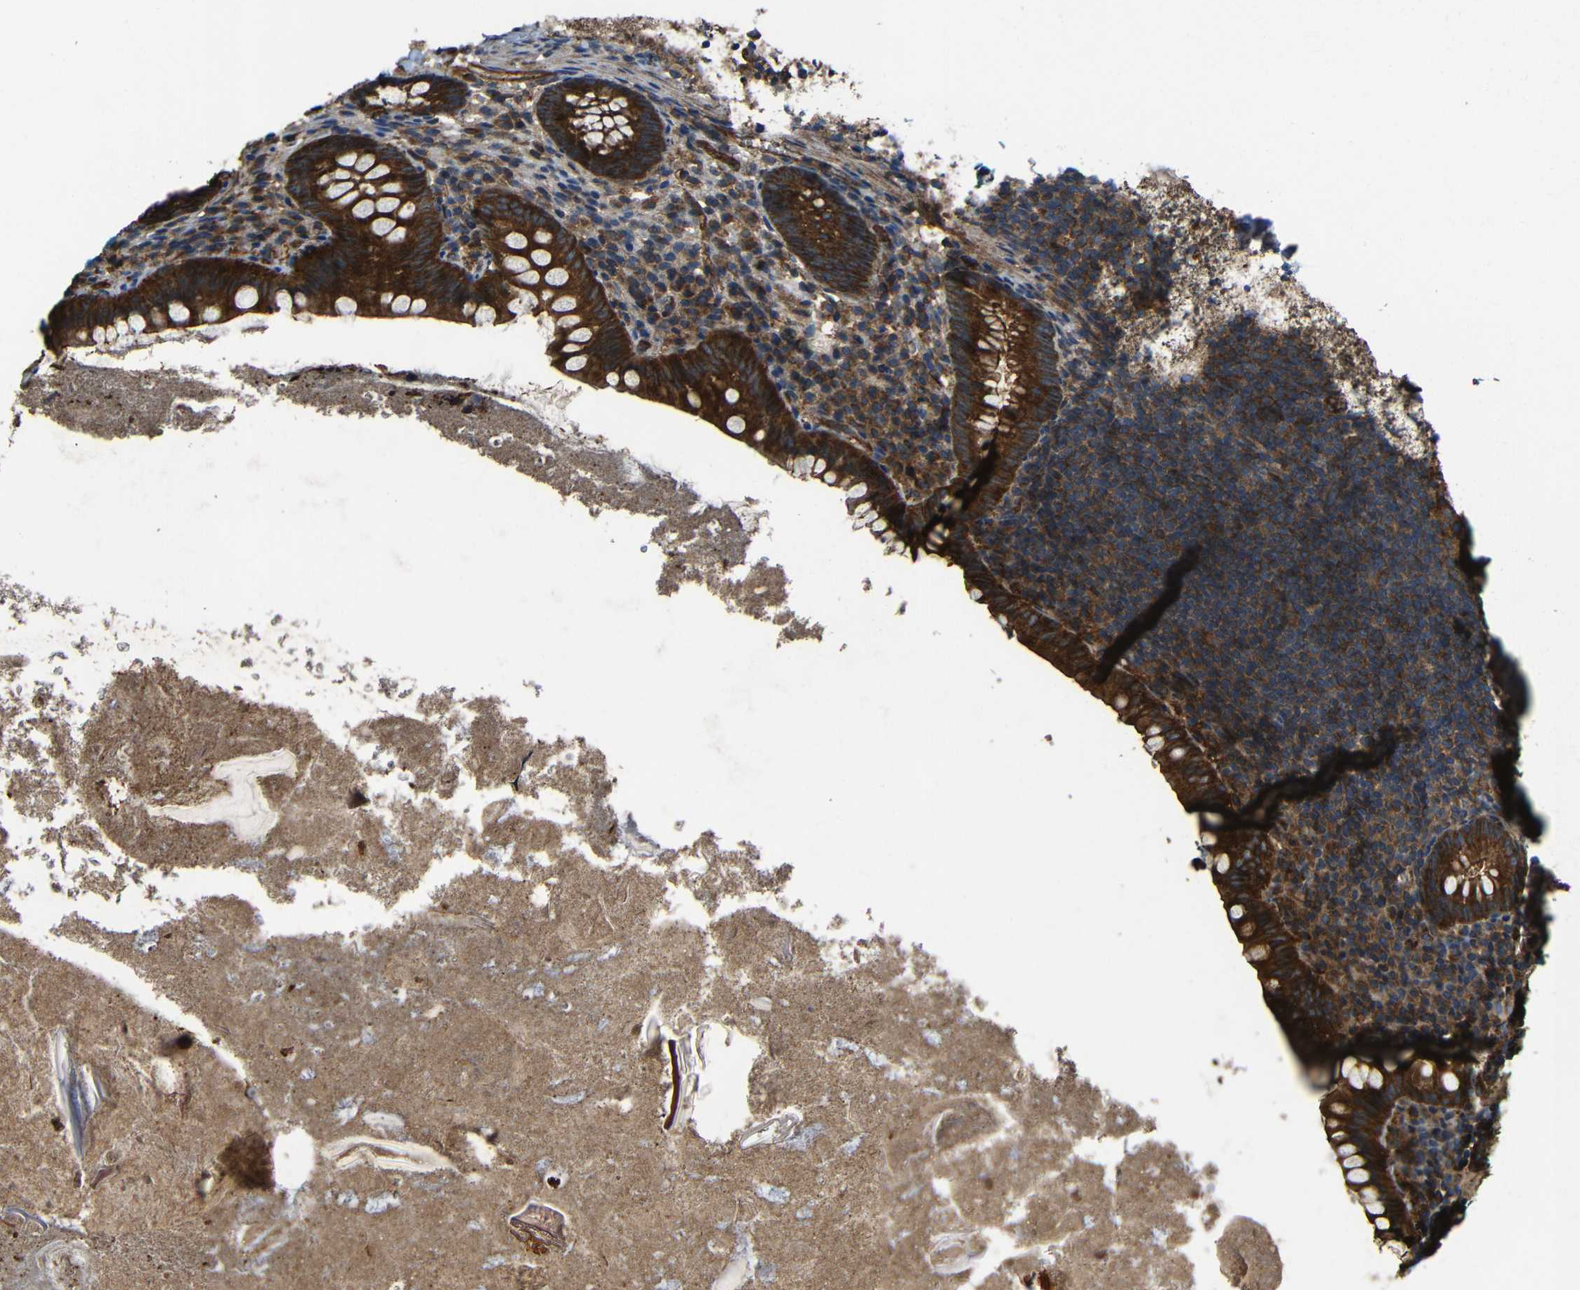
{"staining": {"intensity": "strong", "quantity": ">75%", "location": "cytoplasmic/membranous"}, "tissue": "appendix", "cell_type": "Glandular cells", "image_type": "normal", "snomed": [{"axis": "morphology", "description": "Normal tissue, NOS"}, {"axis": "topography", "description": "Appendix"}], "caption": "Immunohistochemical staining of benign appendix shows strong cytoplasmic/membranous protein staining in about >75% of glandular cells.", "gene": "PTCH1", "patient": {"sex": "male", "age": 52}}